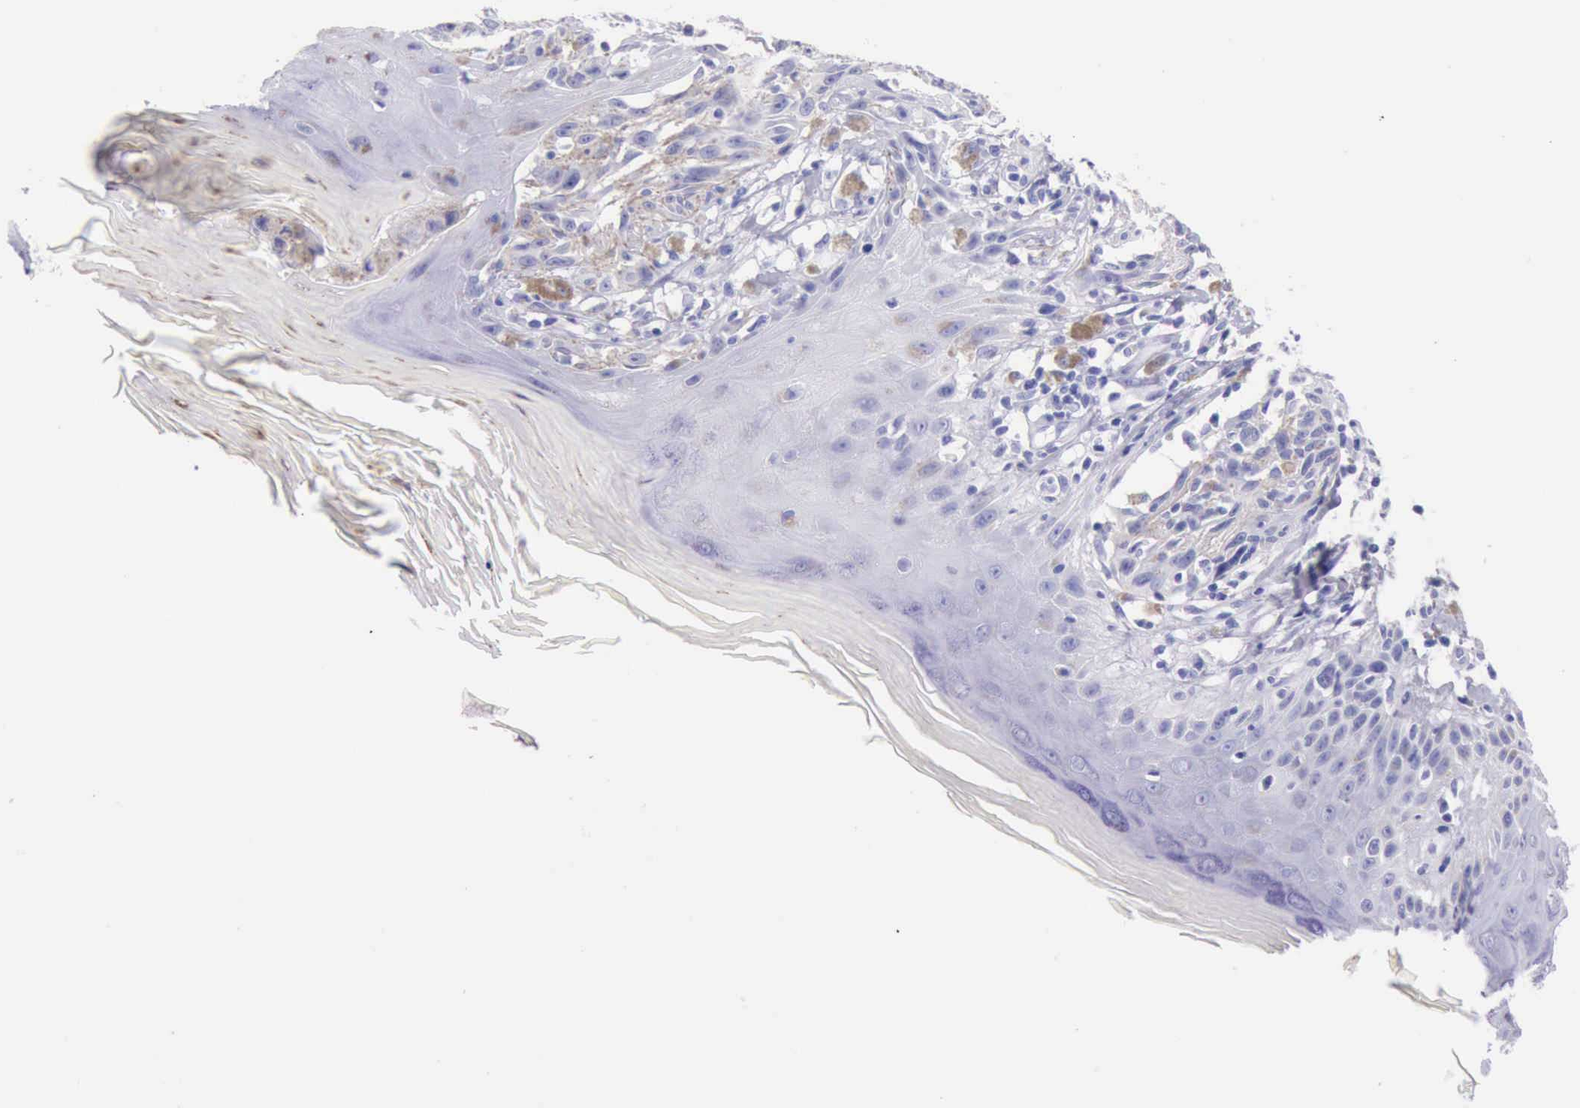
{"staining": {"intensity": "negative", "quantity": "none", "location": "none"}, "tissue": "melanoma", "cell_type": "Tumor cells", "image_type": "cancer", "snomed": [{"axis": "morphology", "description": "Malignant melanoma, NOS"}, {"axis": "topography", "description": "Skin"}], "caption": "IHC micrograph of neoplastic tissue: human melanoma stained with DAB (3,3'-diaminobenzidine) reveals no significant protein positivity in tumor cells. (DAB immunohistochemistry, high magnification).", "gene": "KRT8", "patient": {"sex": "female", "age": 77}}